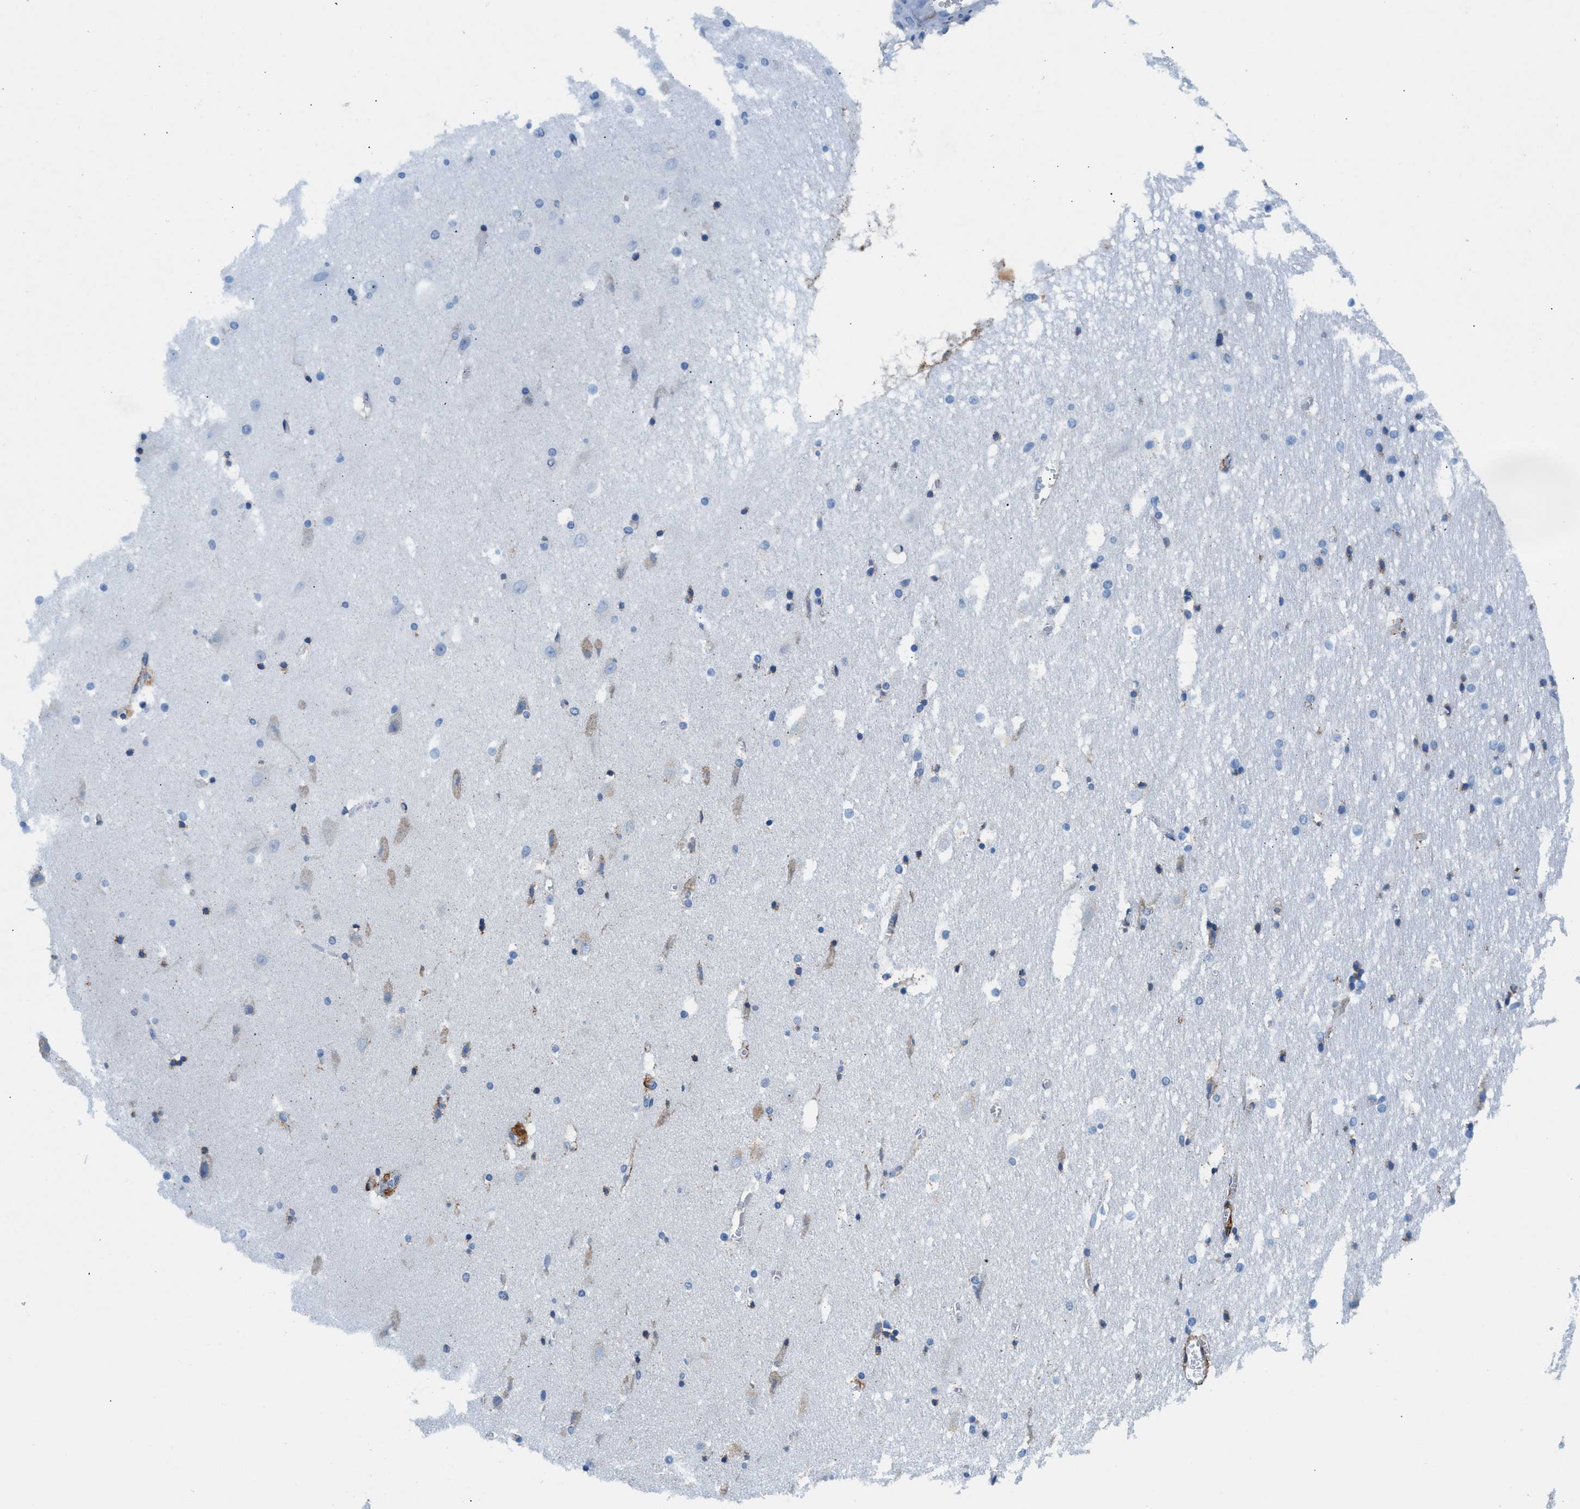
{"staining": {"intensity": "moderate", "quantity": "<25%", "location": "cytoplasmic/membranous"}, "tissue": "hippocampus", "cell_type": "Glial cells", "image_type": "normal", "snomed": [{"axis": "morphology", "description": "Normal tissue, NOS"}, {"axis": "topography", "description": "Hippocampus"}], "caption": "Immunohistochemistry (IHC) micrograph of normal human hippocampus stained for a protein (brown), which shows low levels of moderate cytoplasmic/membranous expression in approximately <25% of glial cells.", "gene": "SLFN11", "patient": {"sex": "male", "age": 45}}